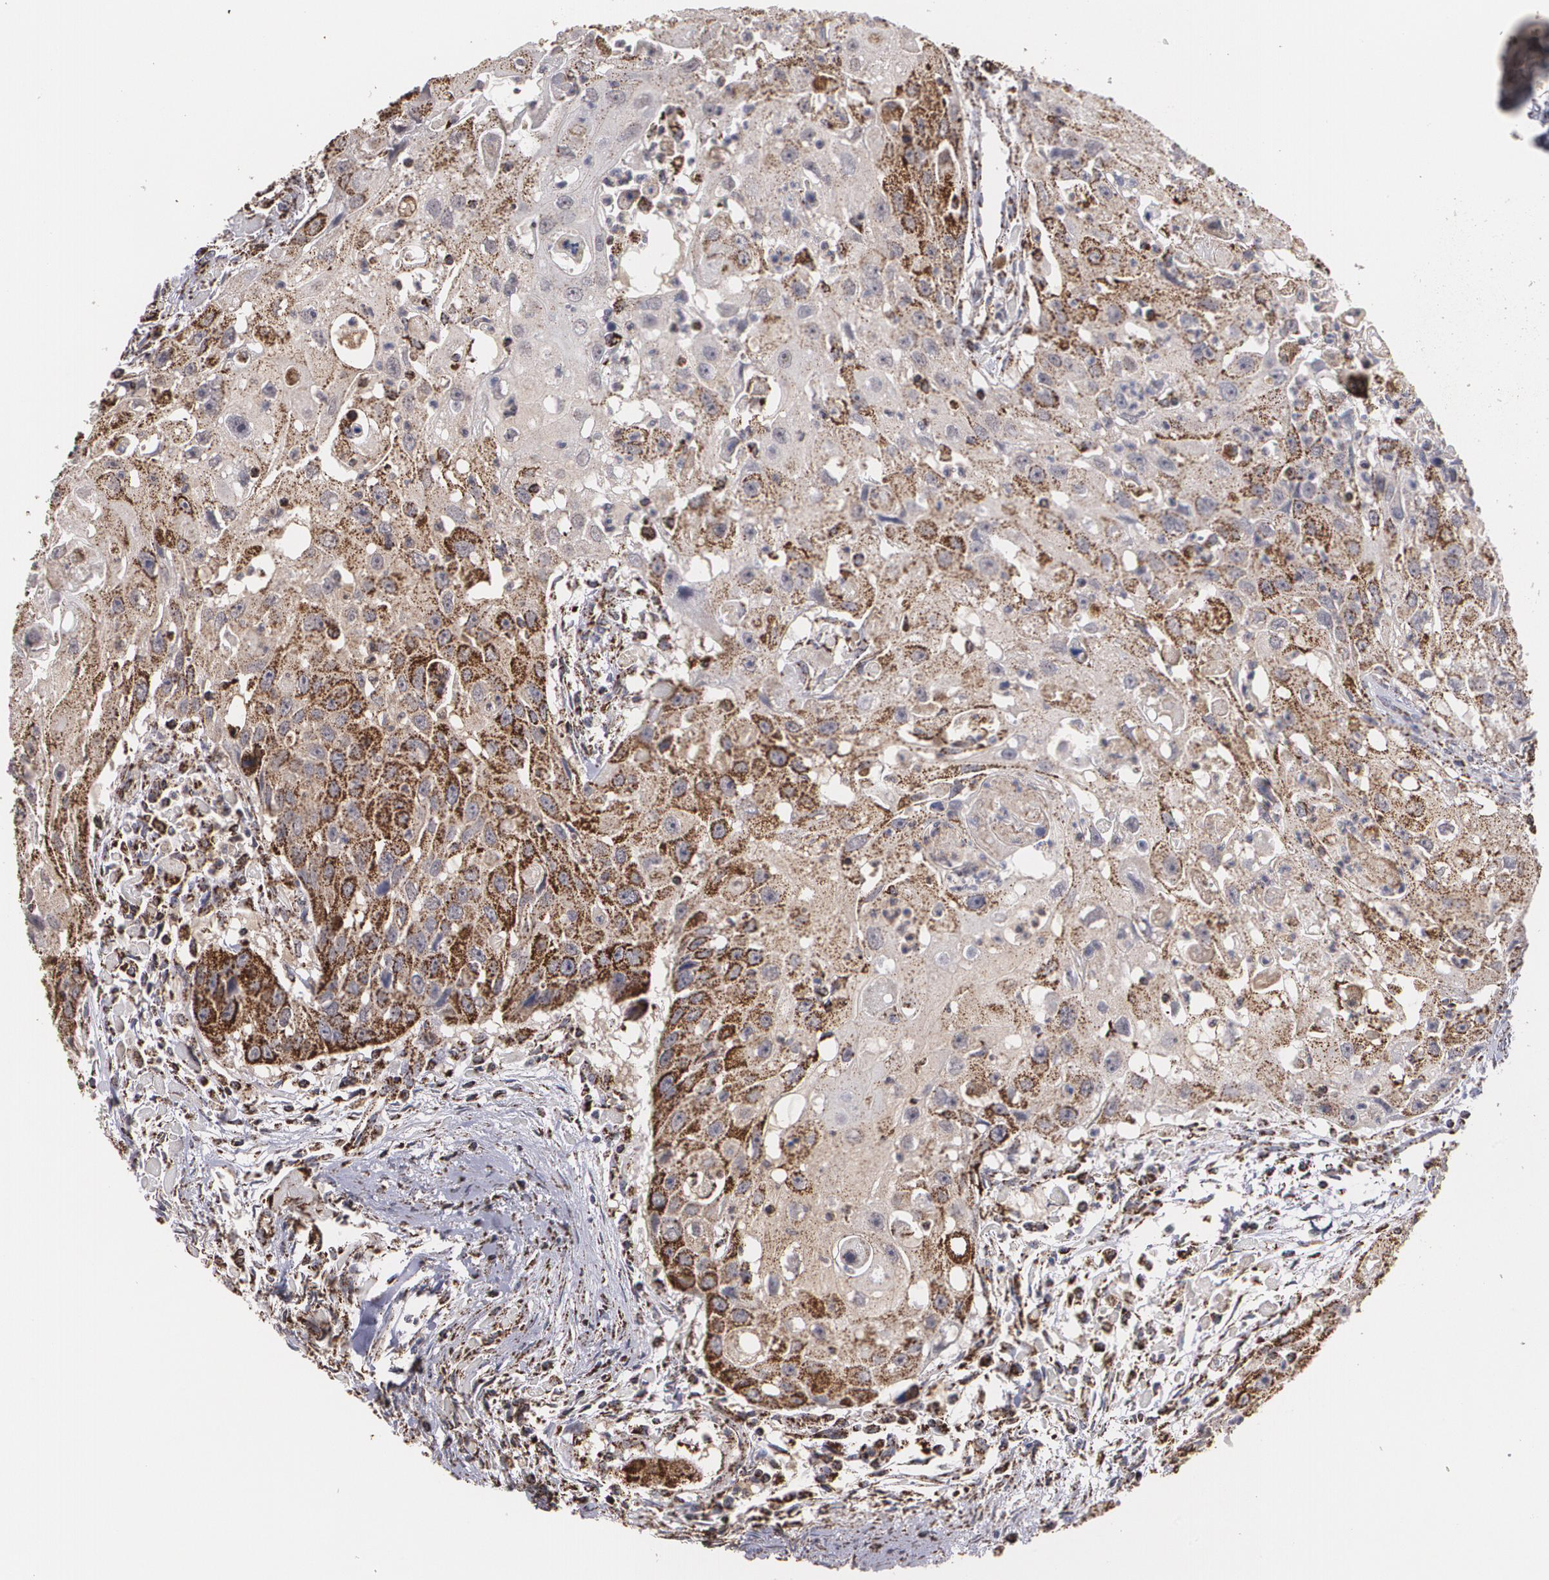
{"staining": {"intensity": "strong", "quantity": ">75%", "location": "cytoplasmic/membranous"}, "tissue": "head and neck cancer", "cell_type": "Tumor cells", "image_type": "cancer", "snomed": [{"axis": "morphology", "description": "Squamous cell carcinoma, NOS"}, {"axis": "topography", "description": "Head-Neck"}], "caption": "Tumor cells display high levels of strong cytoplasmic/membranous staining in approximately >75% of cells in human head and neck squamous cell carcinoma. (DAB (3,3'-diaminobenzidine) = brown stain, brightfield microscopy at high magnification).", "gene": "HSPD1", "patient": {"sex": "male", "age": 64}}